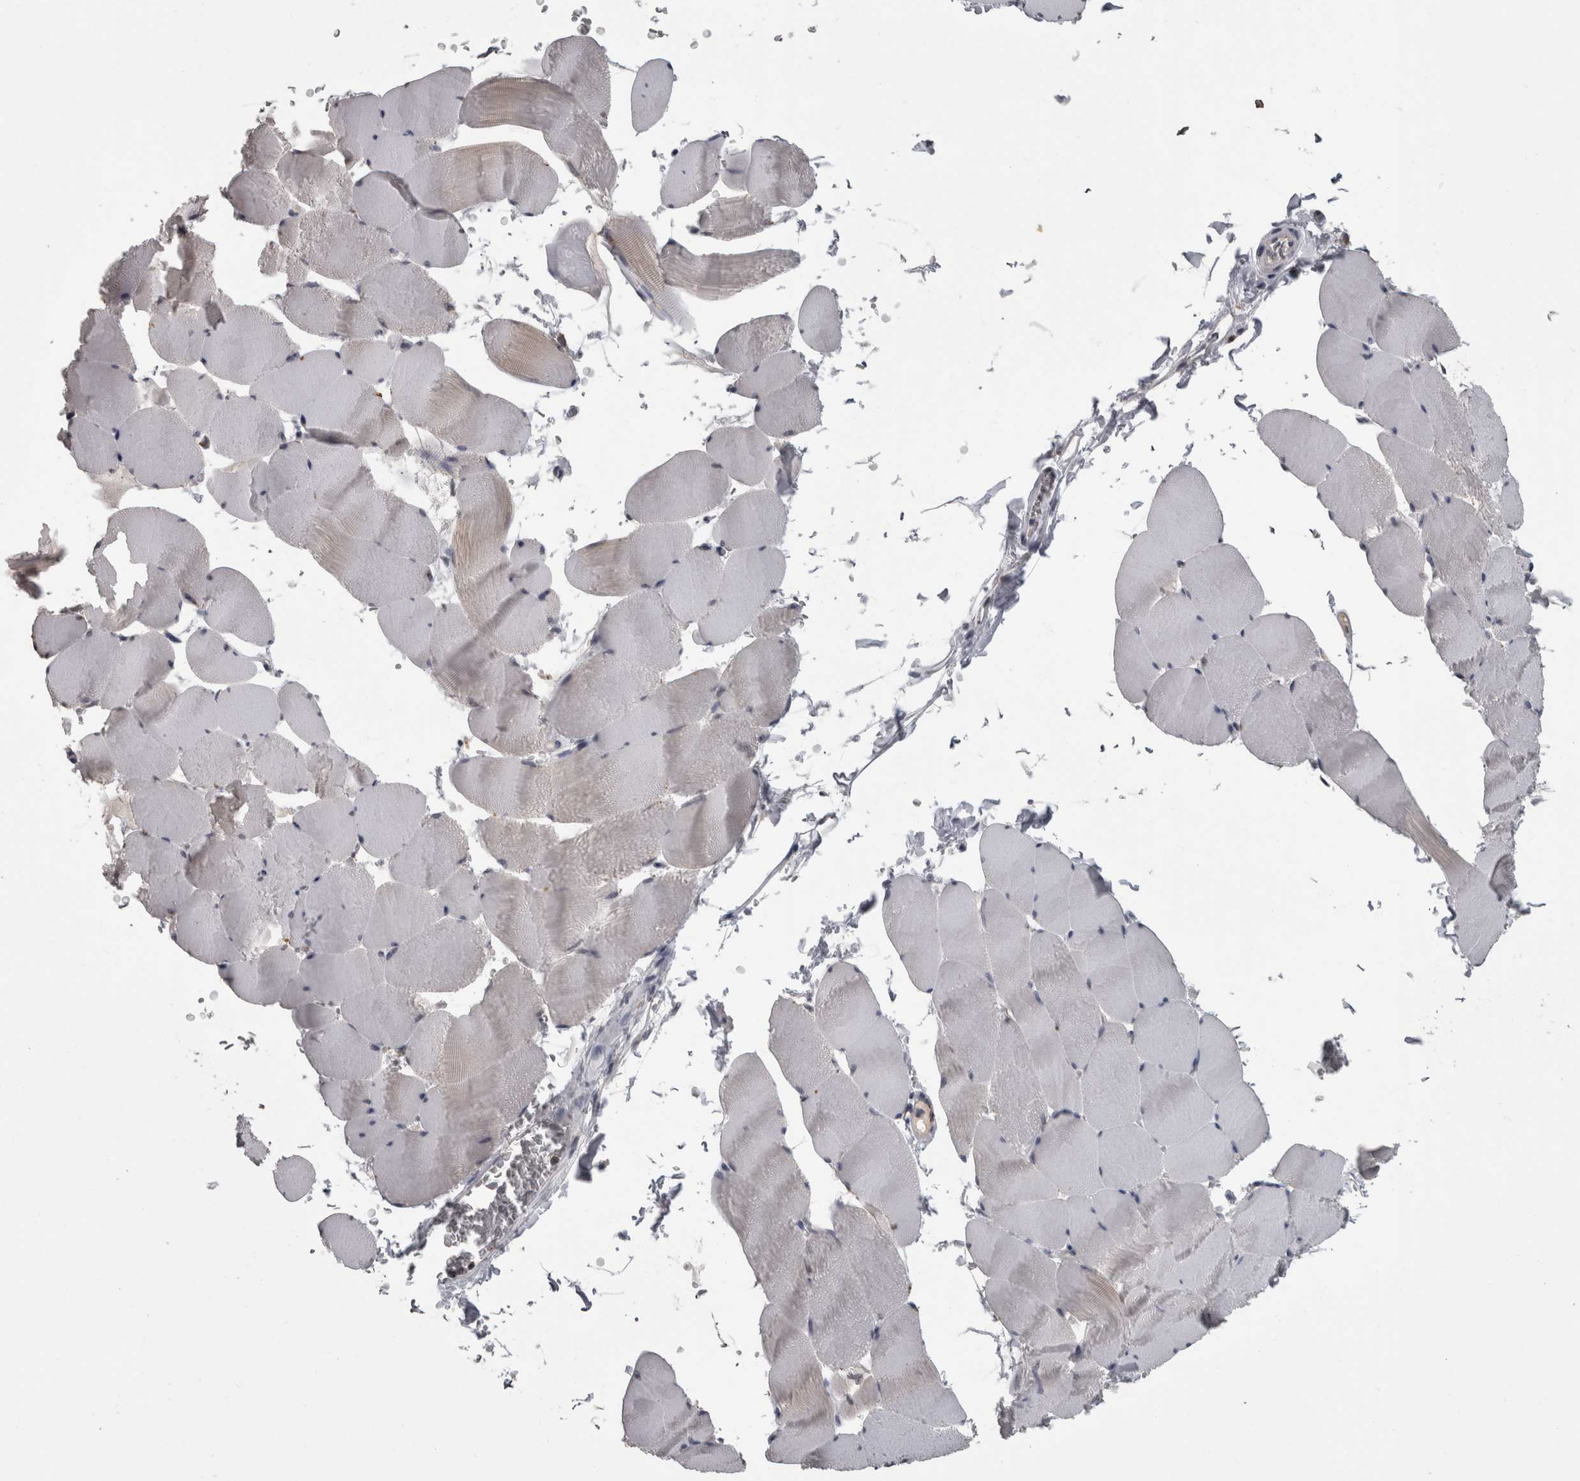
{"staining": {"intensity": "negative", "quantity": "none", "location": "none"}, "tissue": "skeletal muscle", "cell_type": "Myocytes", "image_type": "normal", "snomed": [{"axis": "morphology", "description": "Normal tissue, NOS"}, {"axis": "topography", "description": "Skeletal muscle"}], "caption": "This is an immunohistochemistry histopathology image of benign human skeletal muscle. There is no expression in myocytes.", "gene": "NAAA", "patient": {"sex": "male", "age": 62}}